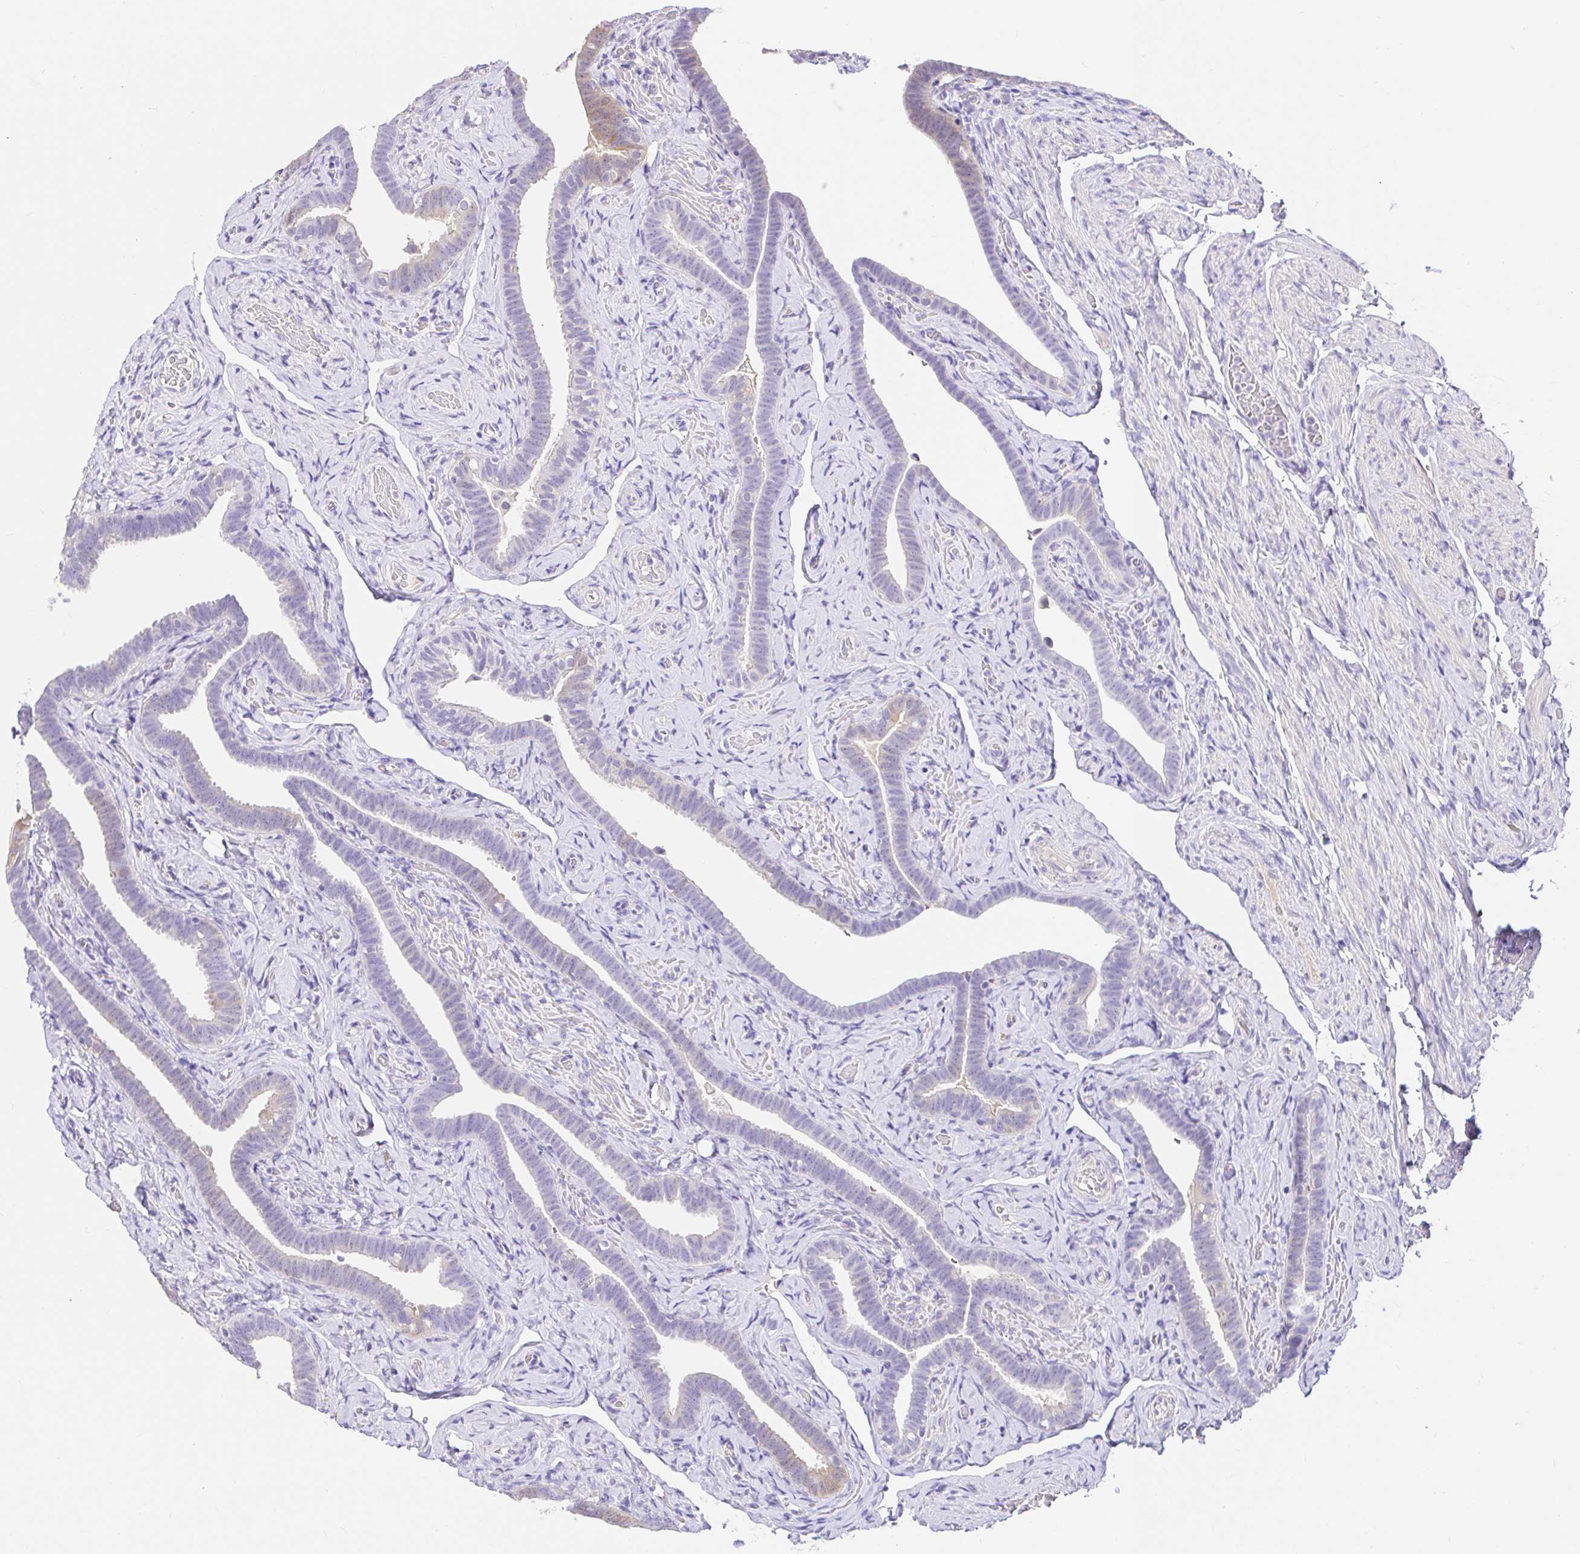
{"staining": {"intensity": "weak", "quantity": "<25%", "location": "cytoplasmic/membranous"}, "tissue": "fallopian tube", "cell_type": "Glandular cells", "image_type": "normal", "snomed": [{"axis": "morphology", "description": "Normal tissue, NOS"}, {"axis": "topography", "description": "Fallopian tube"}], "caption": "Immunohistochemical staining of unremarkable fallopian tube reveals no significant positivity in glandular cells.", "gene": "CDO1", "patient": {"sex": "female", "age": 69}}